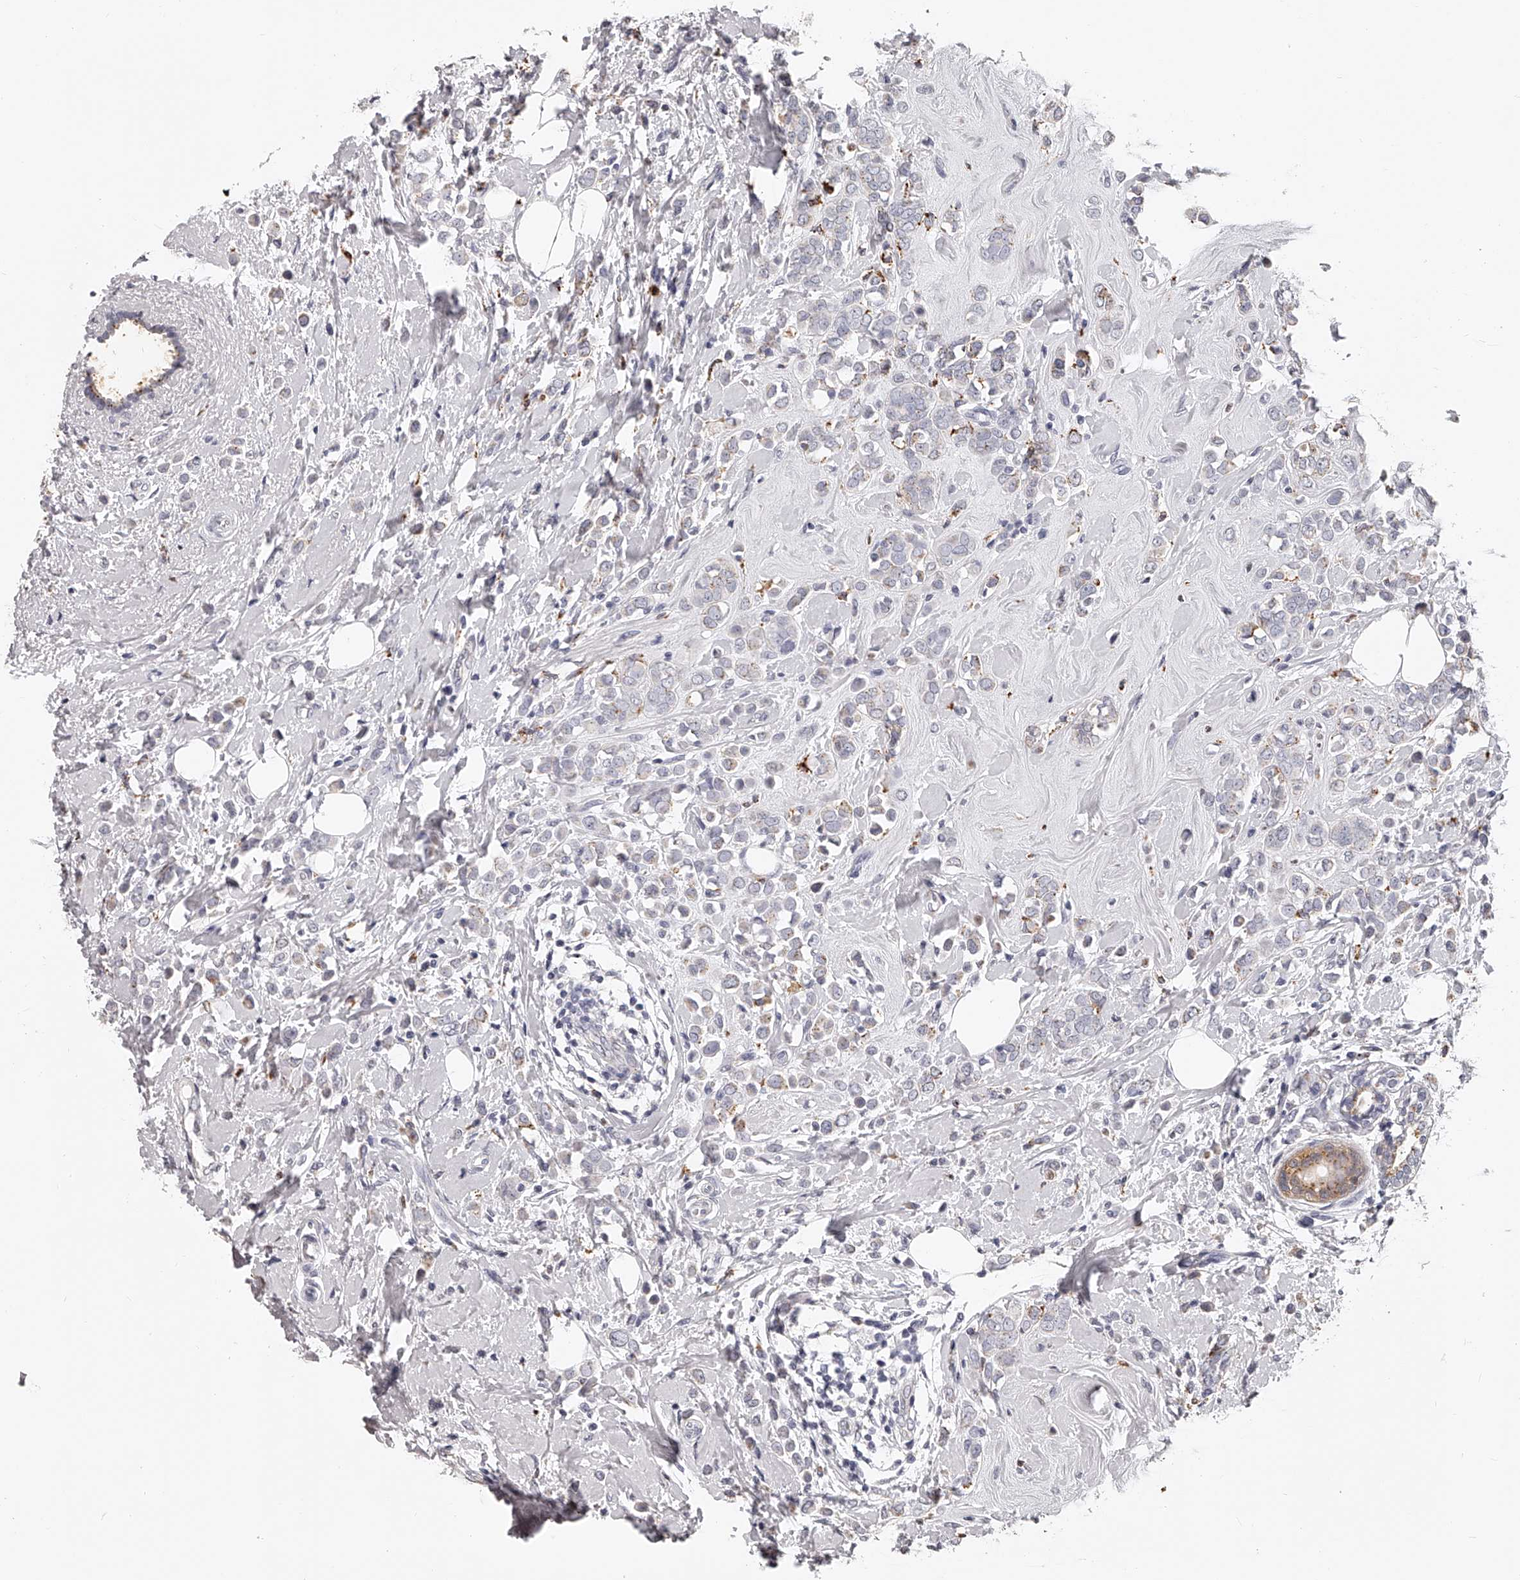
{"staining": {"intensity": "negative", "quantity": "none", "location": "none"}, "tissue": "breast cancer", "cell_type": "Tumor cells", "image_type": "cancer", "snomed": [{"axis": "morphology", "description": "Lobular carcinoma"}, {"axis": "topography", "description": "Breast"}], "caption": "This is a micrograph of immunohistochemistry (IHC) staining of breast cancer, which shows no positivity in tumor cells.", "gene": "DMRT1", "patient": {"sex": "female", "age": 47}}